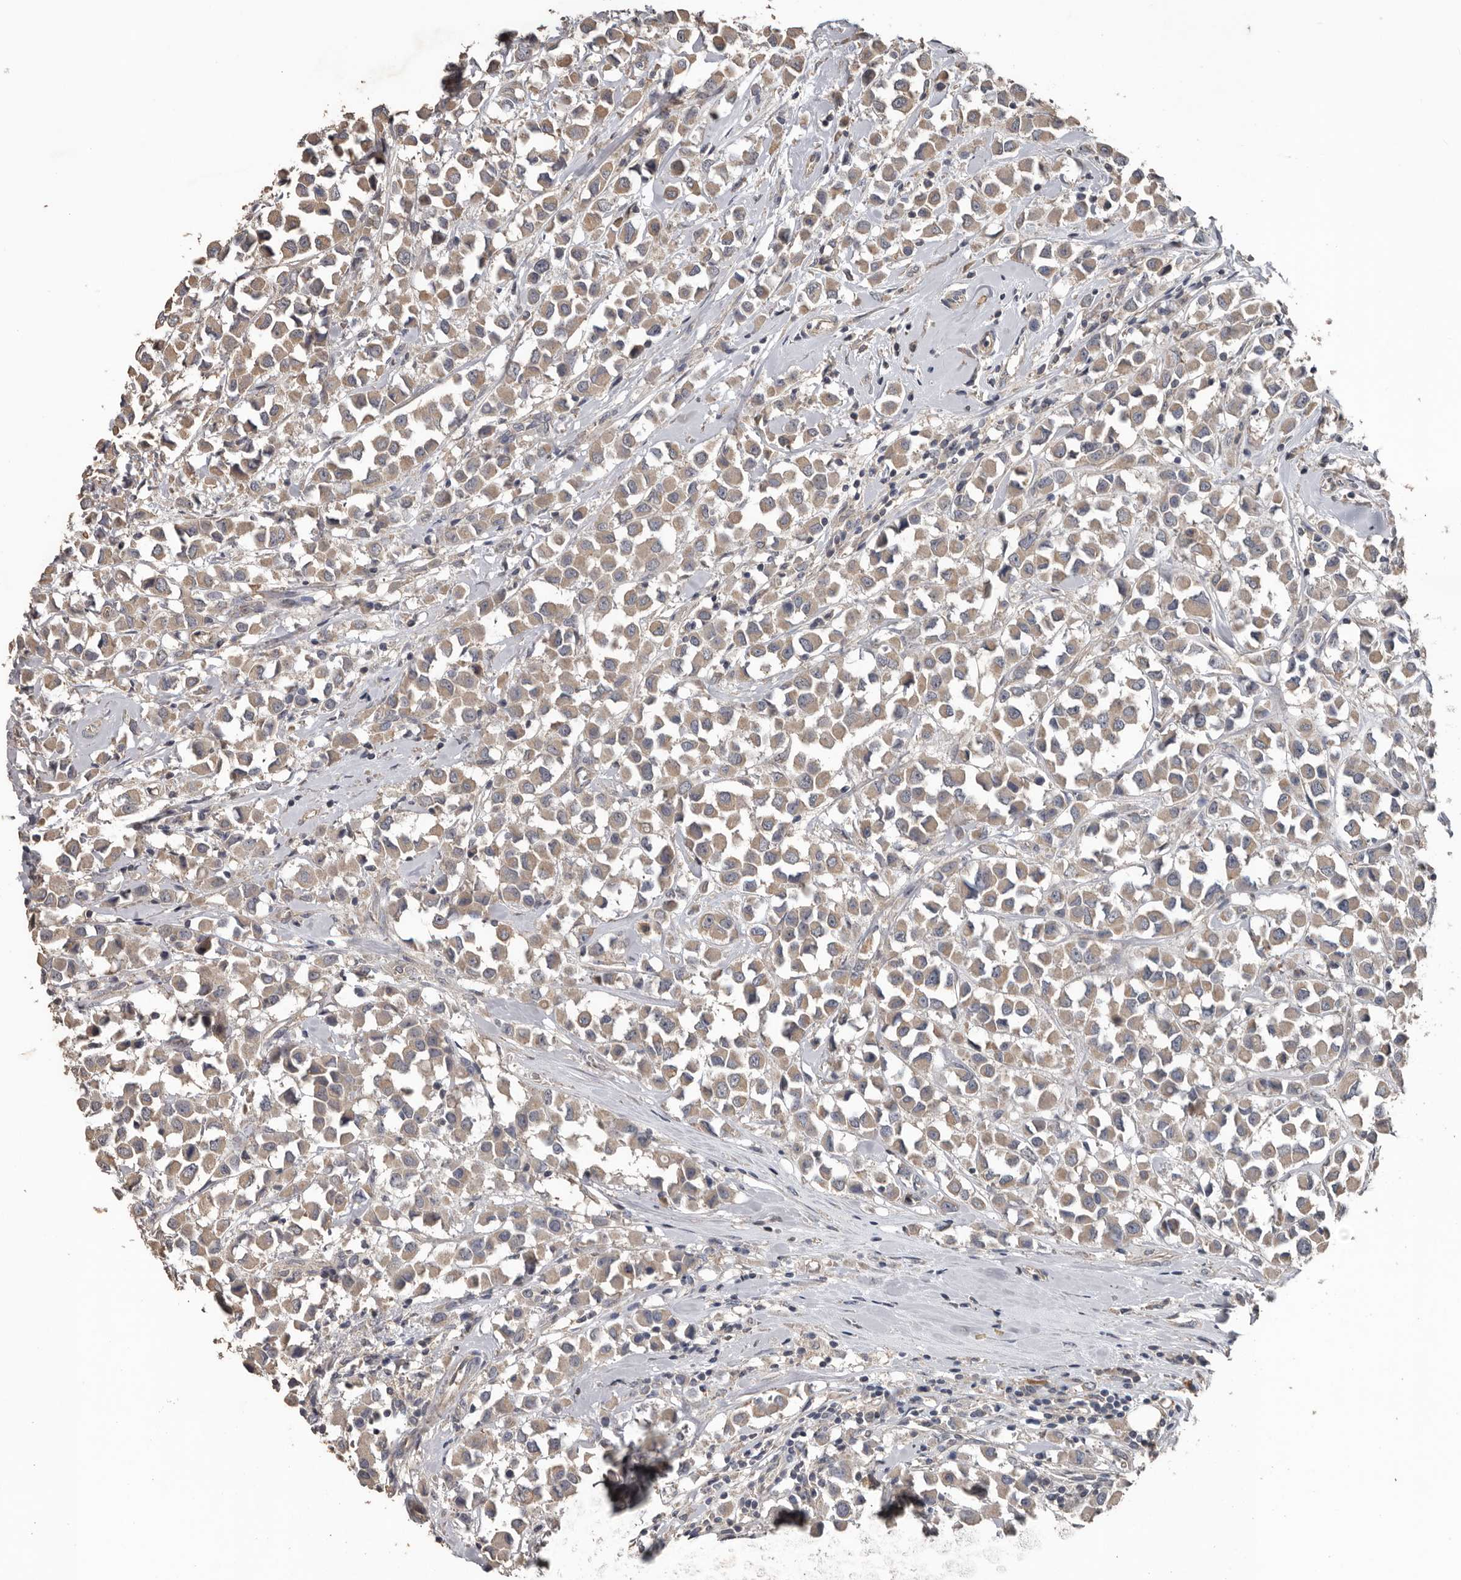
{"staining": {"intensity": "weak", "quantity": ">75%", "location": "cytoplasmic/membranous"}, "tissue": "breast cancer", "cell_type": "Tumor cells", "image_type": "cancer", "snomed": [{"axis": "morphology", "description": "Duct carcinoma"}, {"axis": "topography", "description": "Breast"}], "caption": "Immunohistochemistry photomicrograph of neoplastic tissue: human breast cancer (infiltrating ductal carcinoma) stained using immunohistochemistry (IHC) shows low levels of weak protein expression localized specifically in the cytoplasmic/membranous of tumor cells, appearing as a cytoplasmic/membranous brown color.", "gene": "HYAL4", "patient": {"sex": "female", "age": 61}}